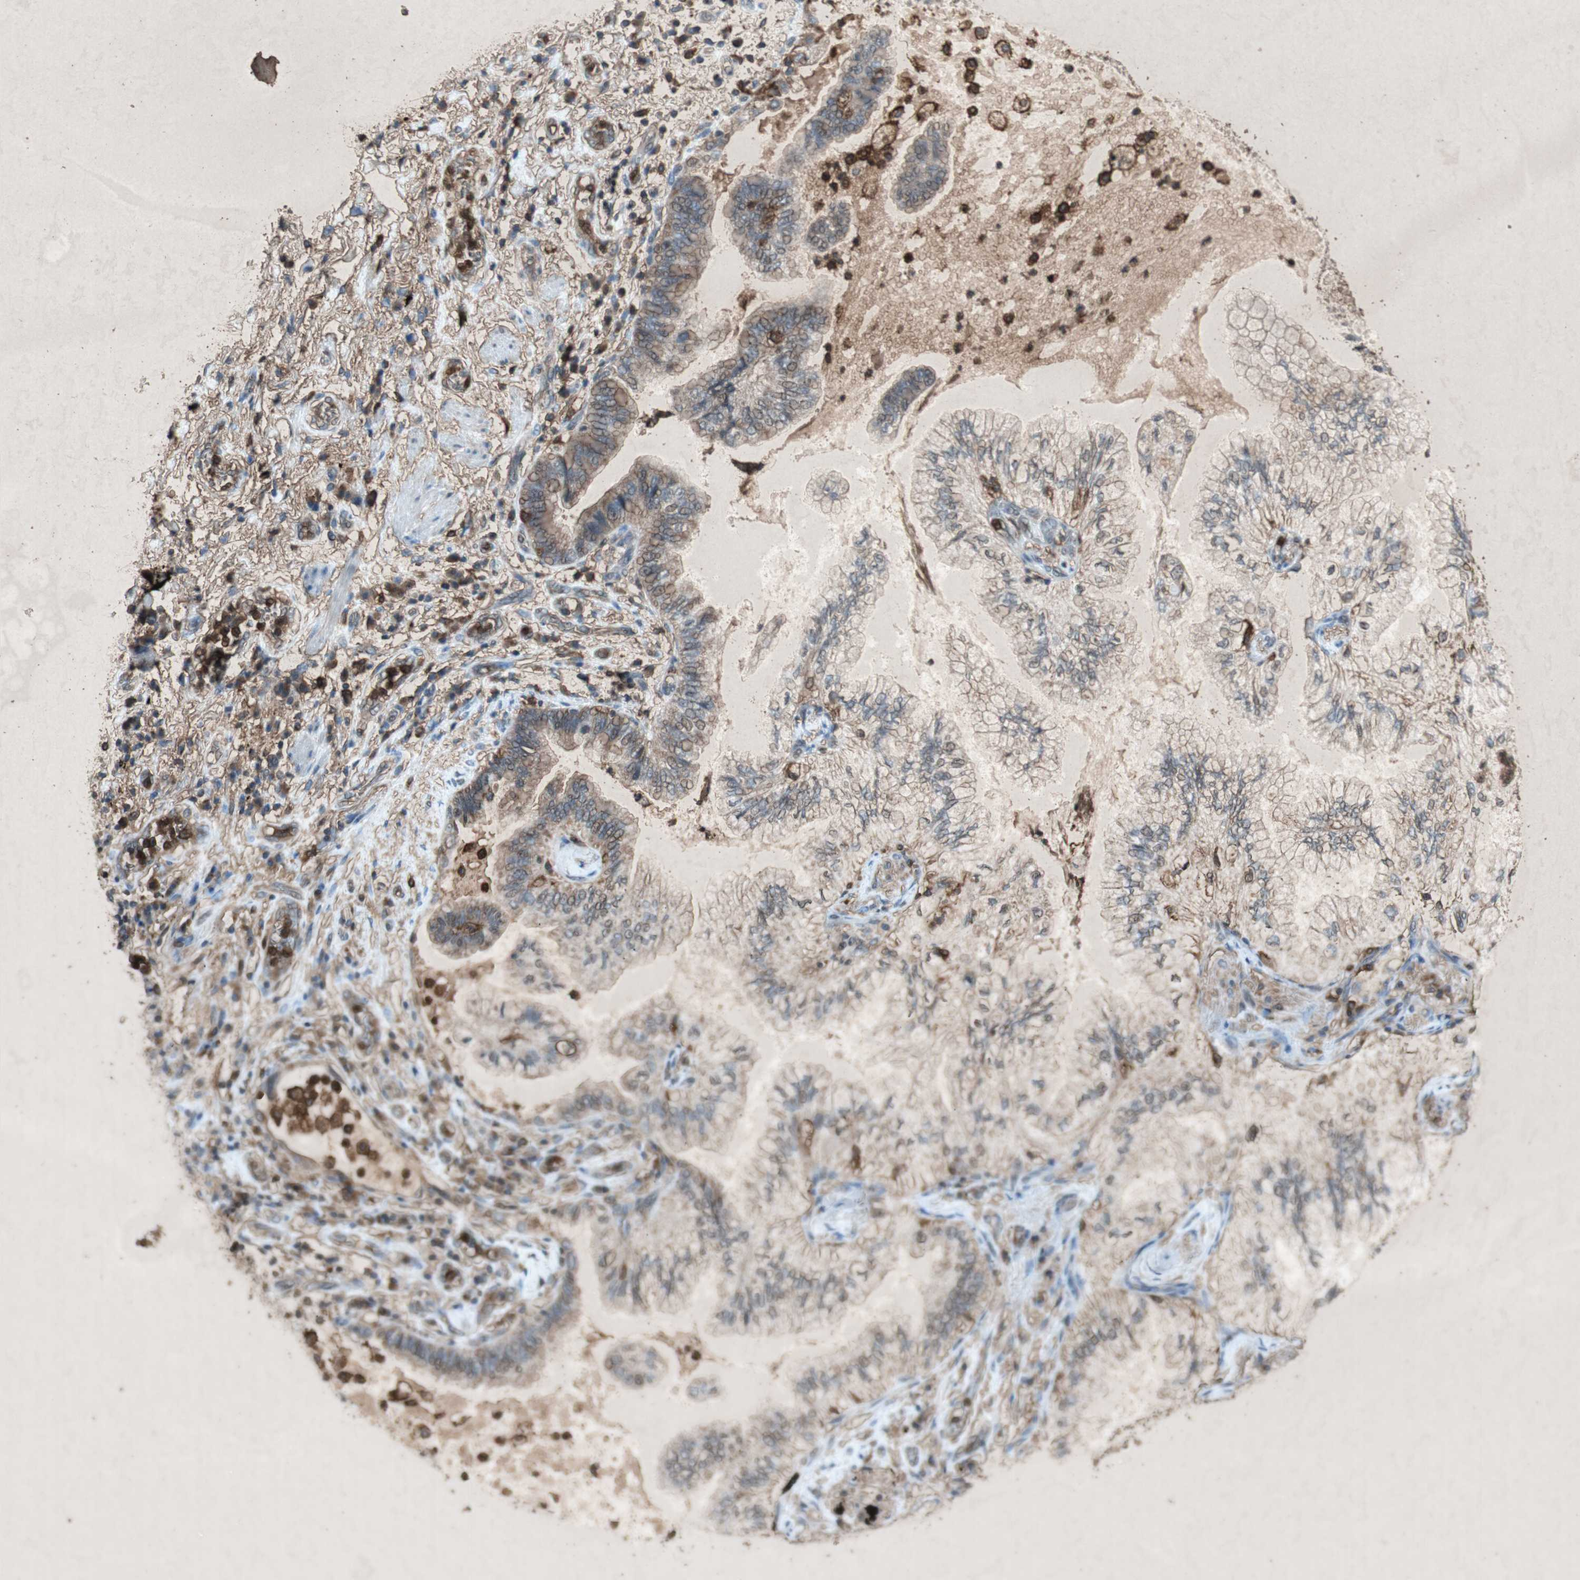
{"staining": {"intensity": "weak", "quantity": "25%-75%", "location": "cytoplasmic/membranous"}, "tissue": "lung cancer", "cell_type": "Tumor cells", "image_type": "cancer", "snomed": [{"axis": "morphology", "description": "Normal tissue, NOS"}, {"axis": "morphology", "description": "Adenocarcinoma, NOS"}, {"axis": "topography", "description": "Bronchus"}, {"axis": "topography", "description": "Lung"}], "caption": "Immunohistochemical staining of lung cancer reveals weak cytoplasmic/membranous protein staining in approximately 25%-75% of tumor cells.", "gene": "TYROBP", "patient": {"sex": "female", "age": 70}}